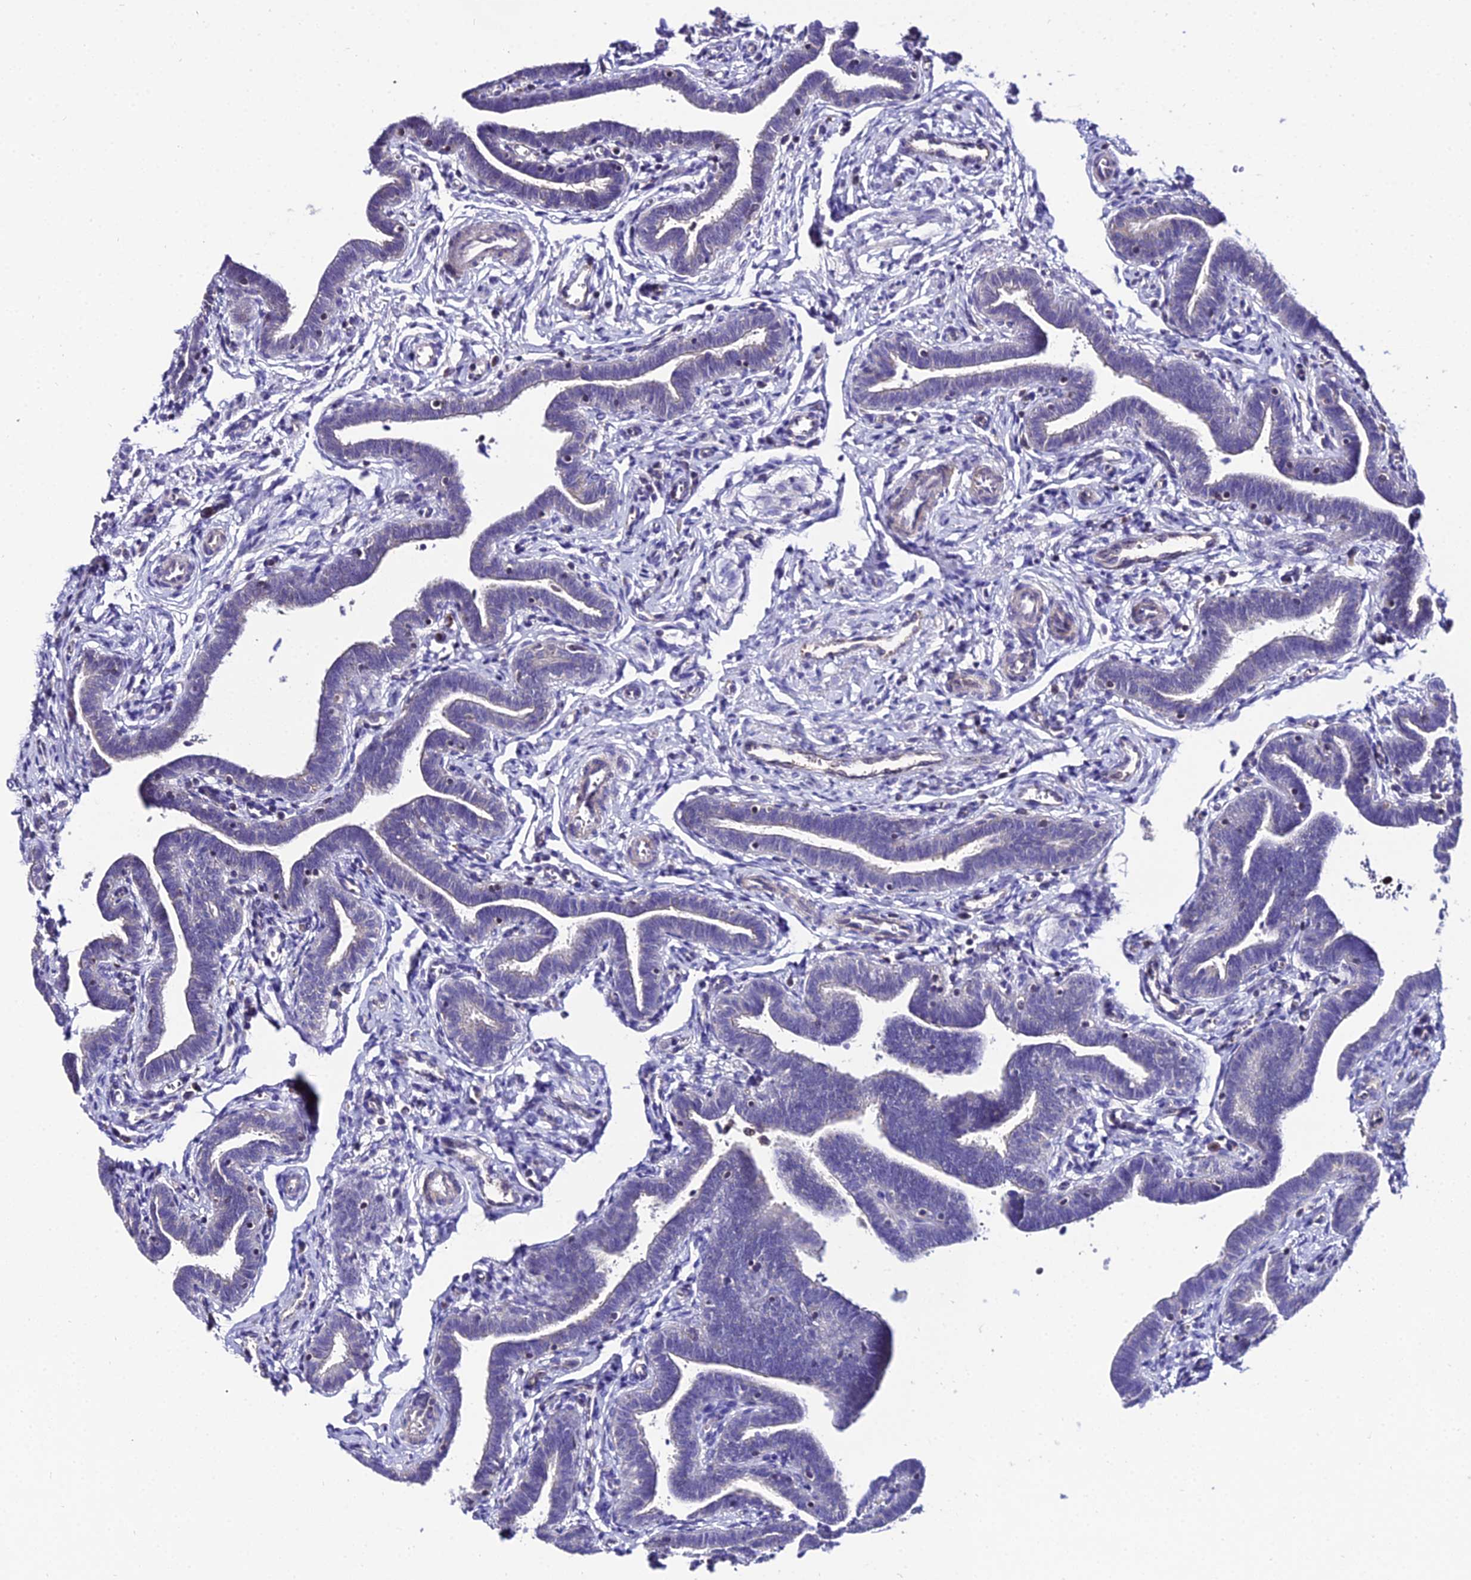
{"staining": {"intensity": "weak", "quantity": "<25%", "location": "cytoplasmic/membranous"}, "tissue": "fallopian tube", "cell_type": "Glandular cells", "image_type": "normal", "snomed": [{"axis": "morphology", "description": "Normal tissue, NOS"}, {"axis": "topography", "description": "Fallopian tube"}], "caption": "High magnification brightfield microscopy of normal fallopian tube stained with DAB (brown) and counterstained with hematoxylin (blue): glandular cells show no significant expression.", "gene": "SHQ1", "patient": {"sex": "female", "age": 36}}